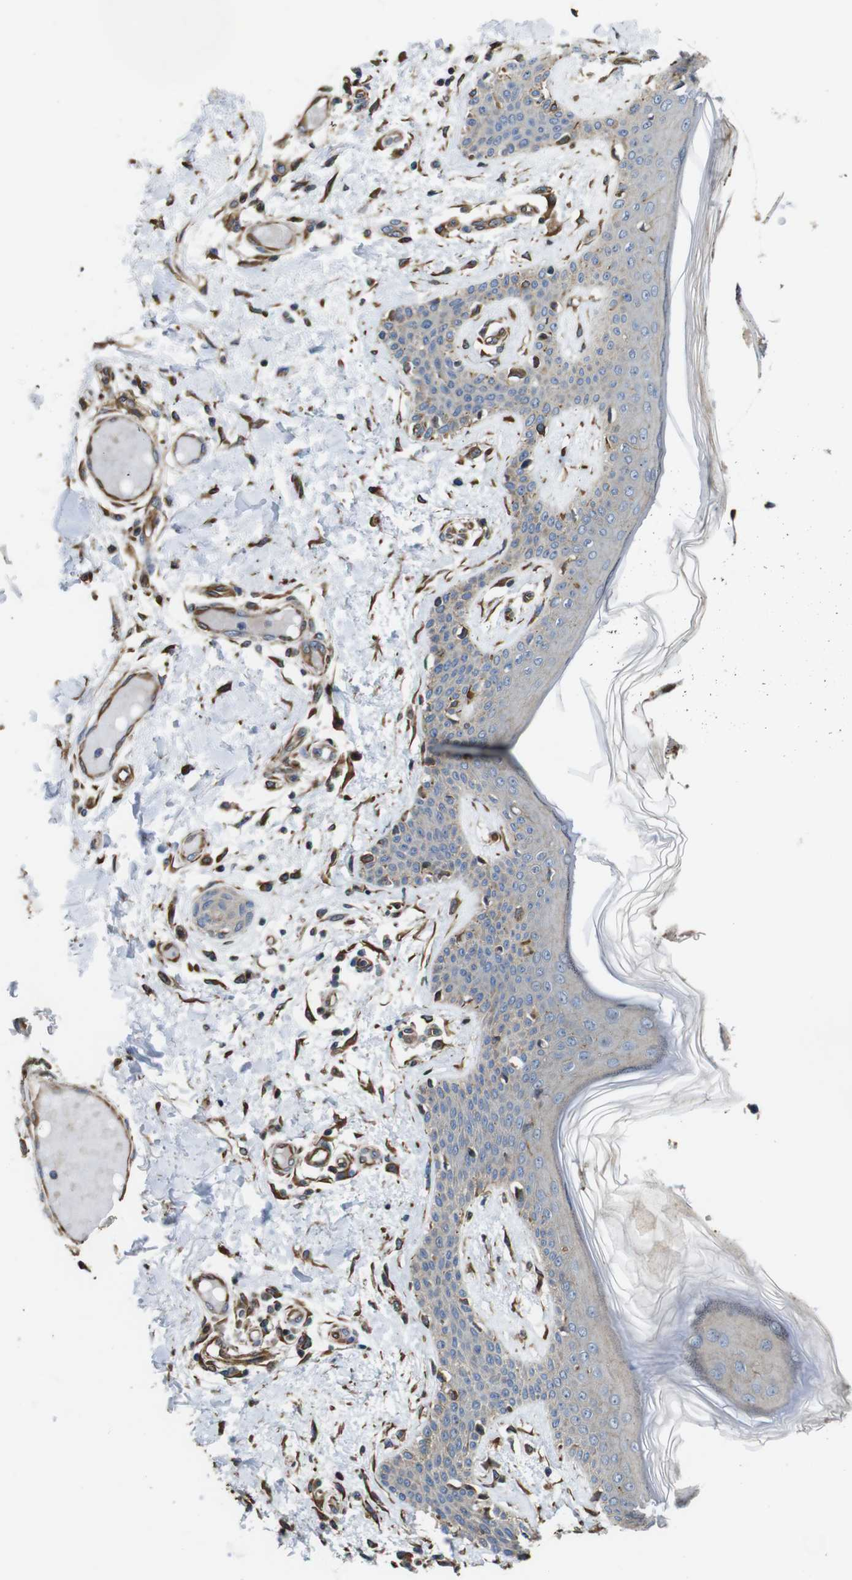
{"staining": {"intensity": "strong", "quantity": ">75%", "location": "cytoplasmic/membranous"}, "tissue": "skin", "cell_type": "Fibroblasts", "image_type": "normal", "snomed": [{"axis": "morphology", "description": "Normal tissue, NOS"}, {"axis": "topography", "description": "Skin"}], "caption": "DAB (3,3'-diaminobenzidine) immunohistochemical staining of normal human skin reveals strong cytoplasmic/membranous protein positivity in about >75% of fibroblasts.", "gene": "POMK", "patient": {"sex": "male", "age": 53}}